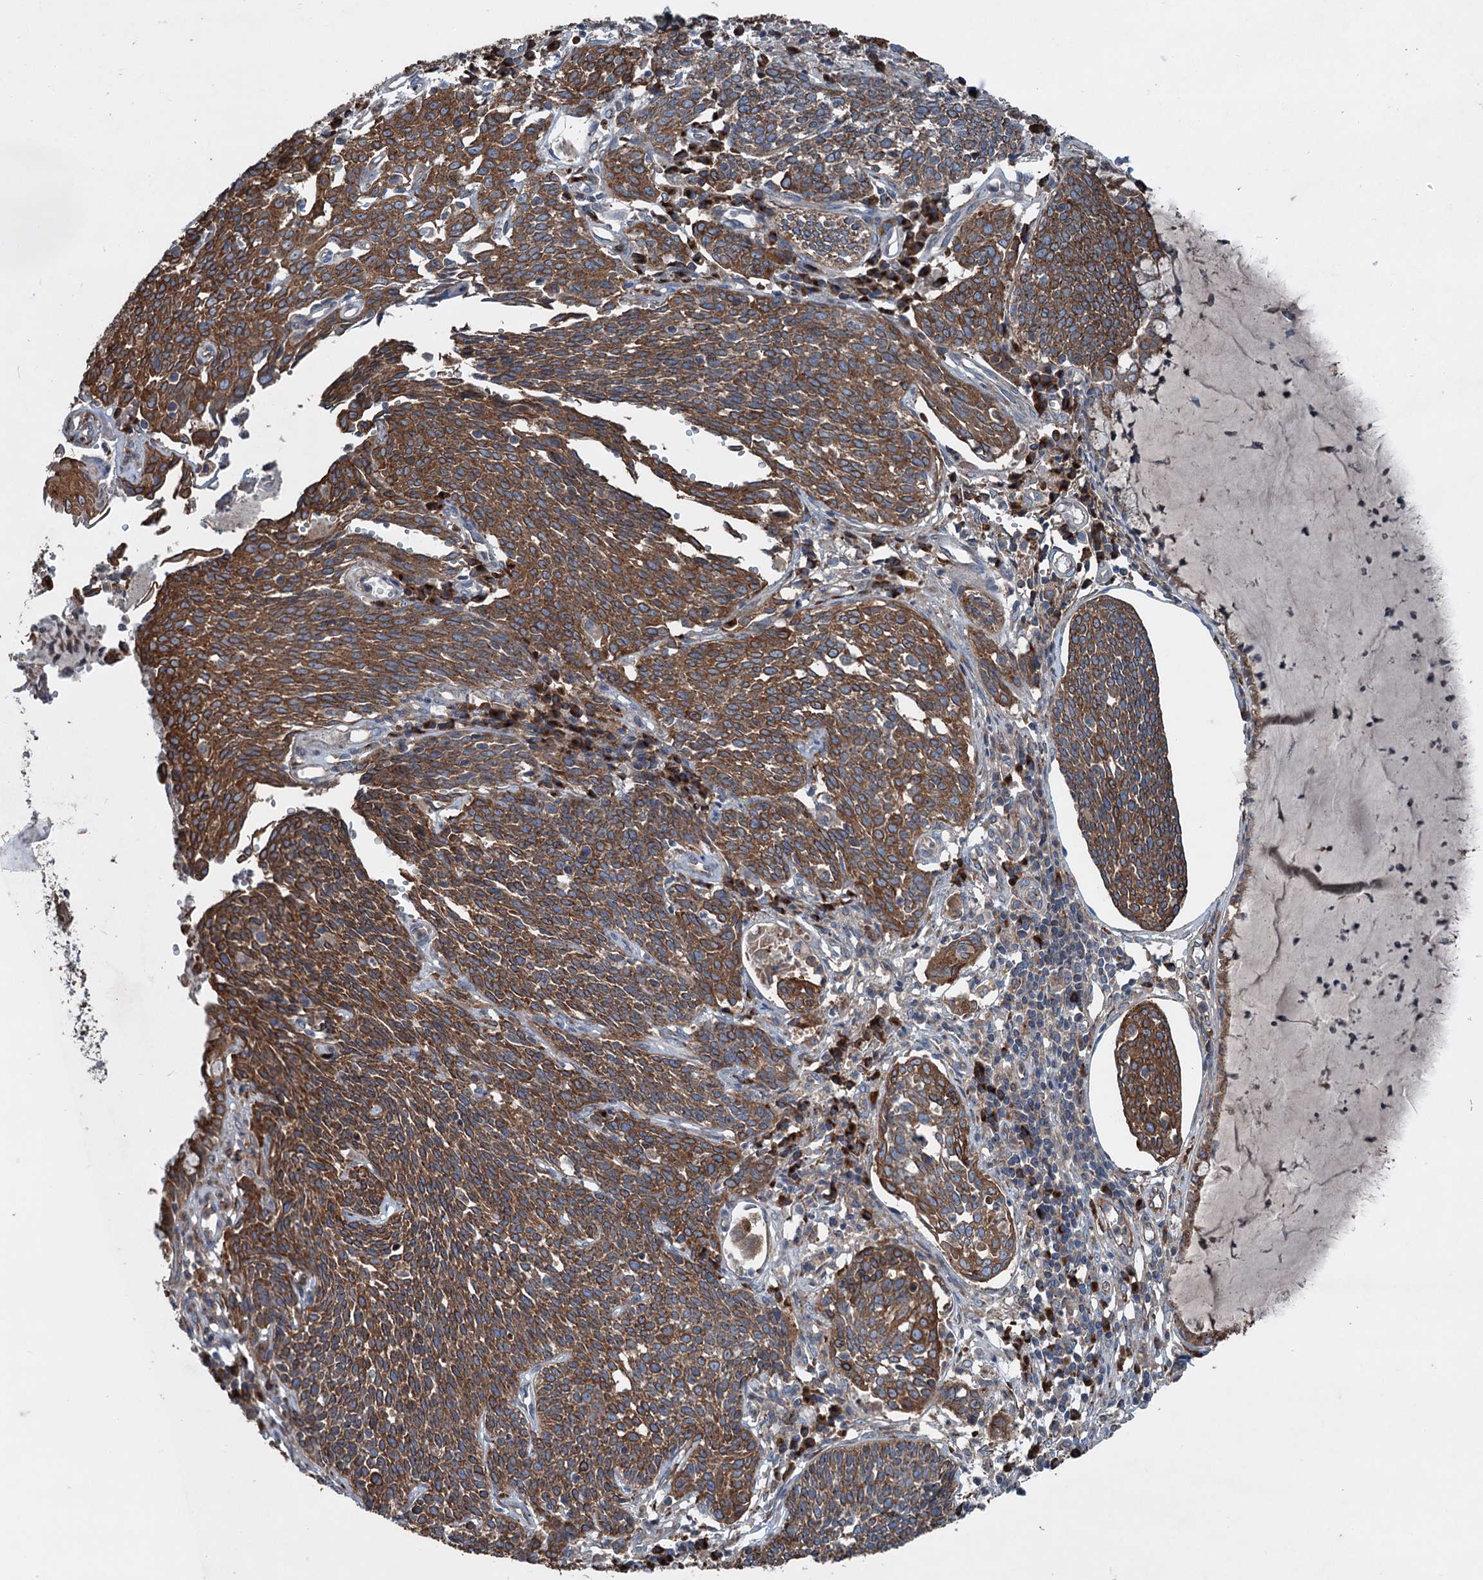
{"staining": {"intensity": "strong", "quantity": ">75%", "location": "cytoplasmic/membranous"}, "tissue": "cervical cancer", "cell_type": "Tumor cells", "image_type": "cancer", "snomed": [{"axis": "morphology", "description": "Squamous cell carcinoma, NOS"}, {"axis": "topography", "description": "Cervix"}], "caption": "IHC (DAB (3,3'-diaminobenzidine)) staining of cervical cancer (squamous cell carcinoma) demonstrates strong cytoplasmic/membranous protein staining in about >75% of tumor cells.", "gene": "CALCOCO1", "patient": {"sex": "female", "age": 34}}